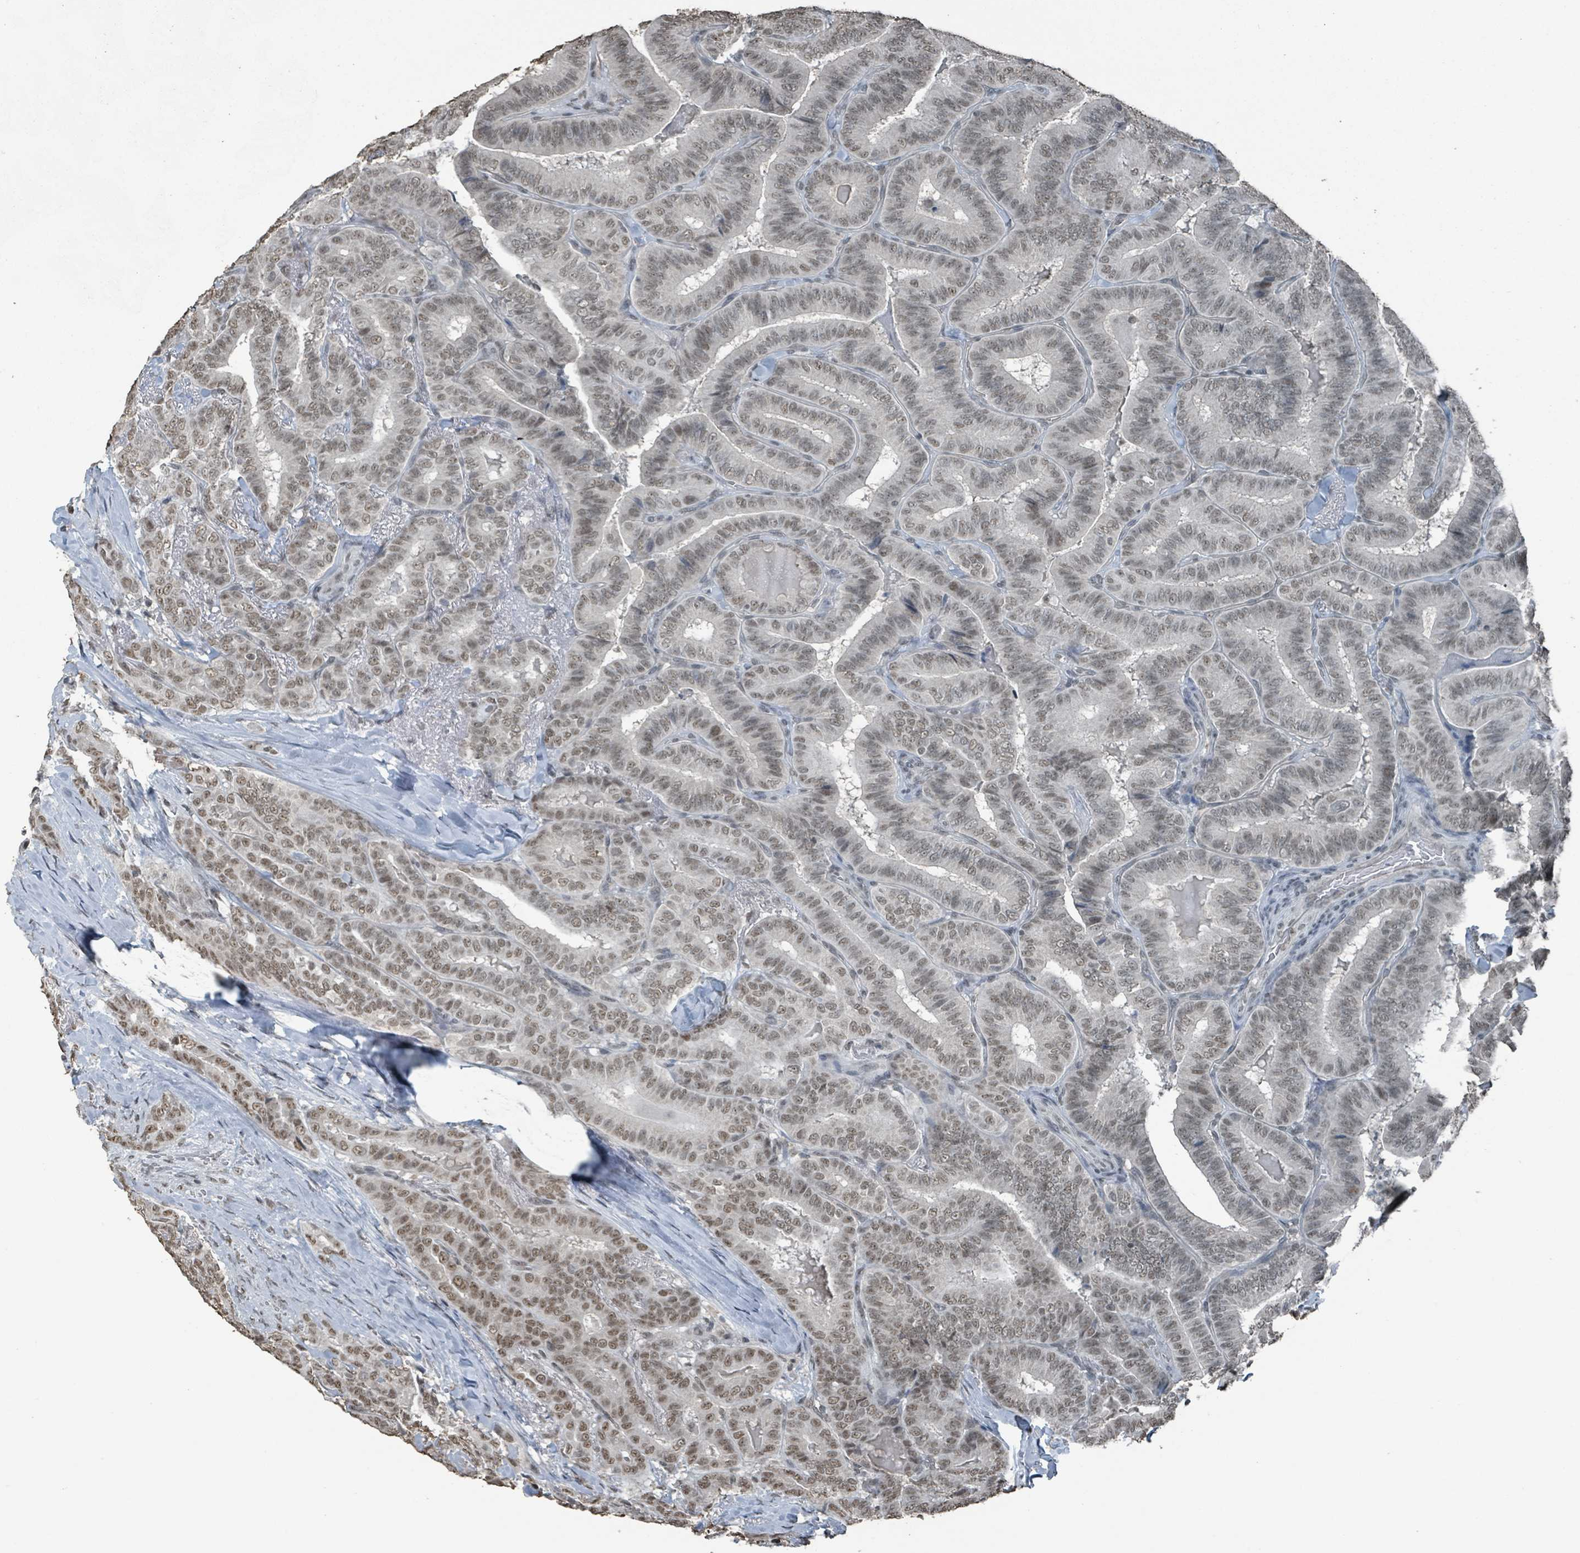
{"staining": {"intensity": "weak", "quantity": ">75%", "location": "nuclear"}, "tissue": "thyroid cancer", "cell_type": "Tumor cells", "image_type": "cancer", "snomed": [{"axis": "morphology", "description": "Papillary adenocarcinoma, NOS"}, {"axis": "topography", "description": "Thyroid gland"}], "caption": "Weak nuclear expression for a protein is appreciated in about >75% of tumor cells of thyroid cancer (papillary adenocarcinoma) using immunohistochemistry (IHC).", "gene": "PHIP", "patient": {"sex": "male", "age": 61}}